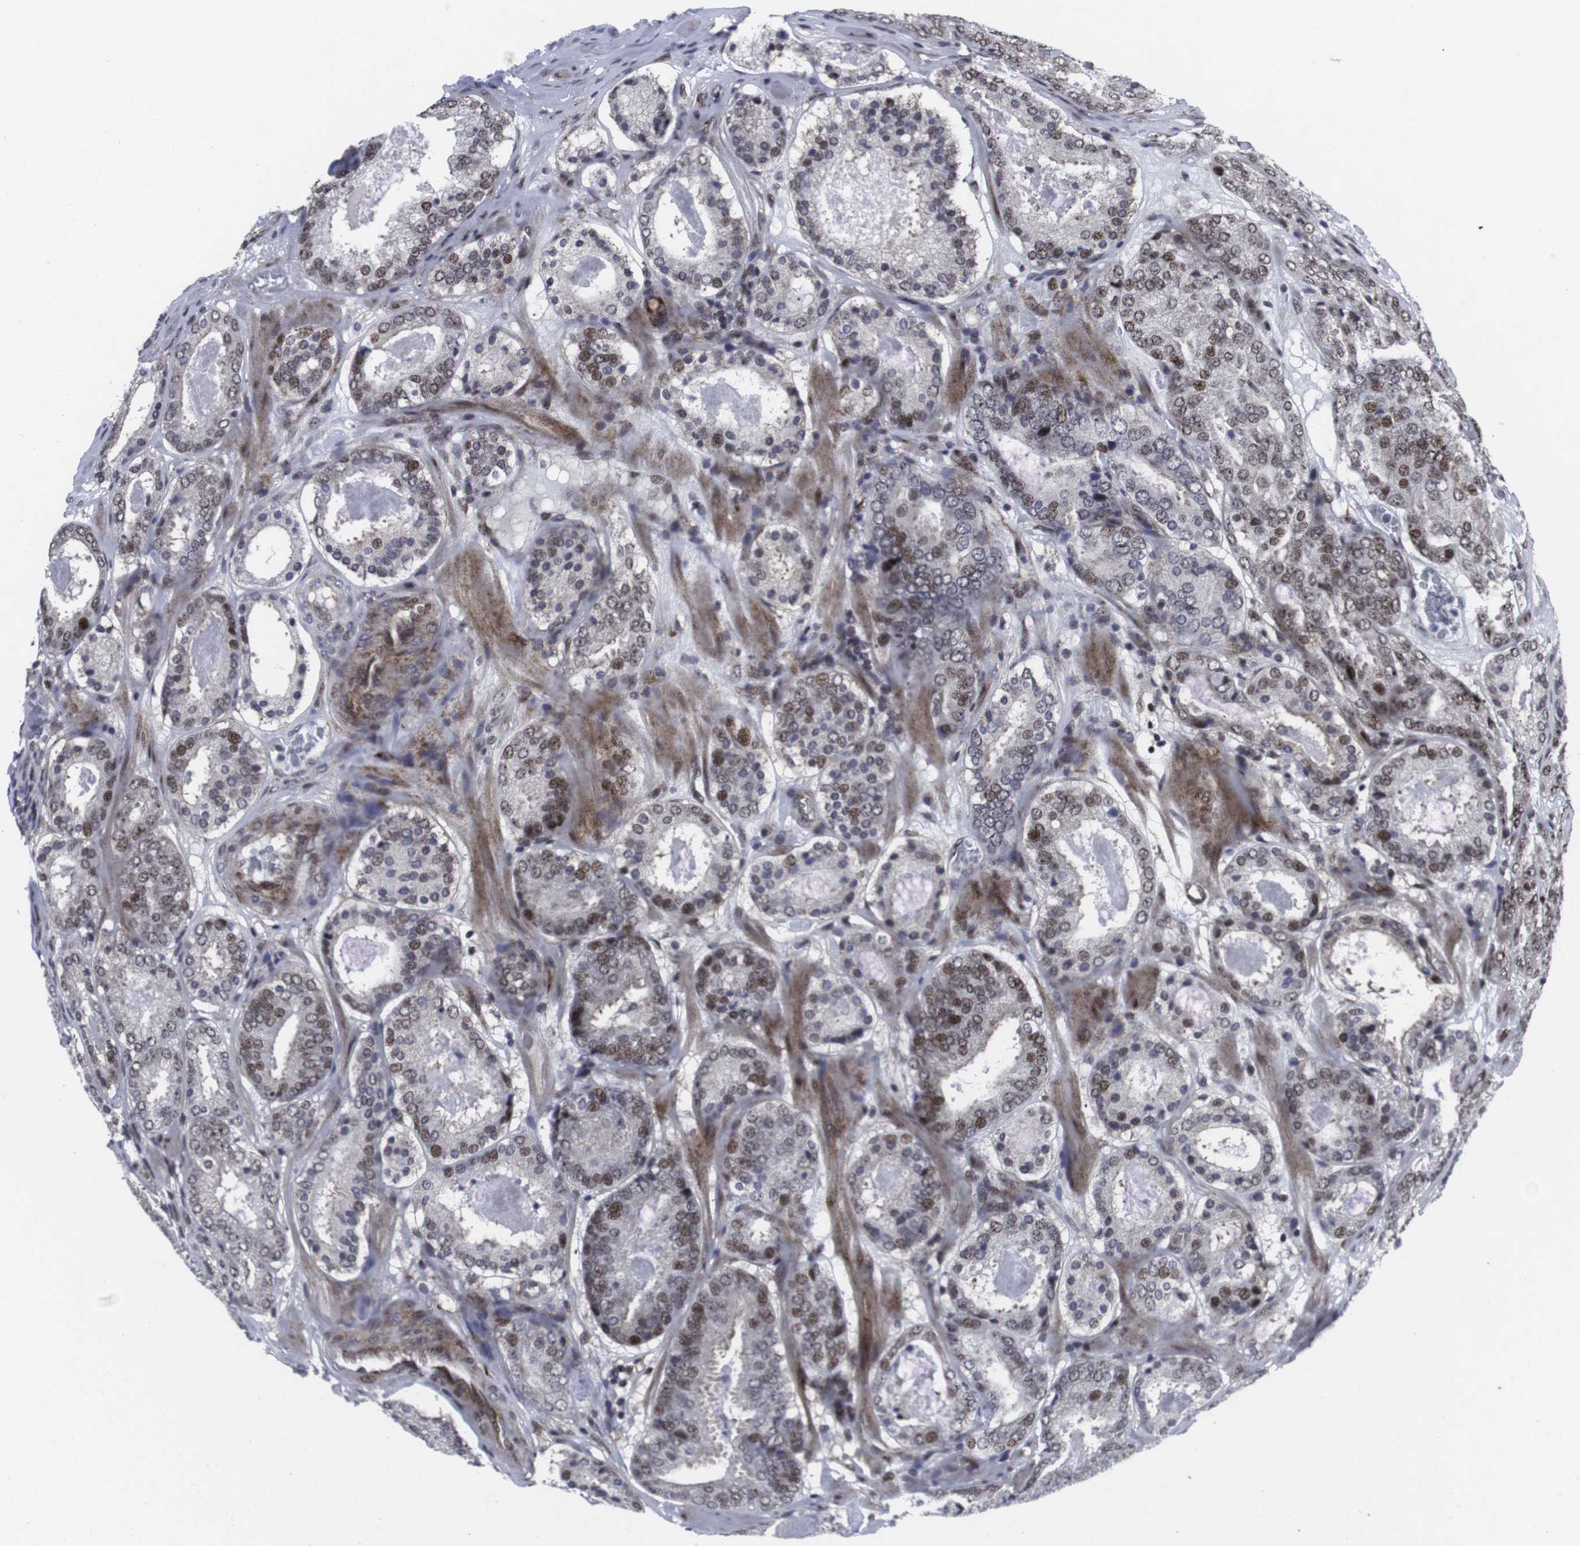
{"staining": {"intensity": "moderate", "quantity": "25%-75%", "location": "nuclear"}, "tissue": "prostate cancer", "cell_type": "Tumor cells", "image_type": "cancer", "snomed": [{"axis": "morphology", "description": "Adenocarcinoma, Low grade"}, {"axis": "topography", "description": "Prostate"}], "caption": "Moderate nuclear expression for a protein is seen in approximately 25%-75% of tumor cells of adenocarcinoma (low-grade) (prostate) using immunohistochemistry (IHC).", "gene": "MLH1", "patient": {"sex": "male", "age": 69}}